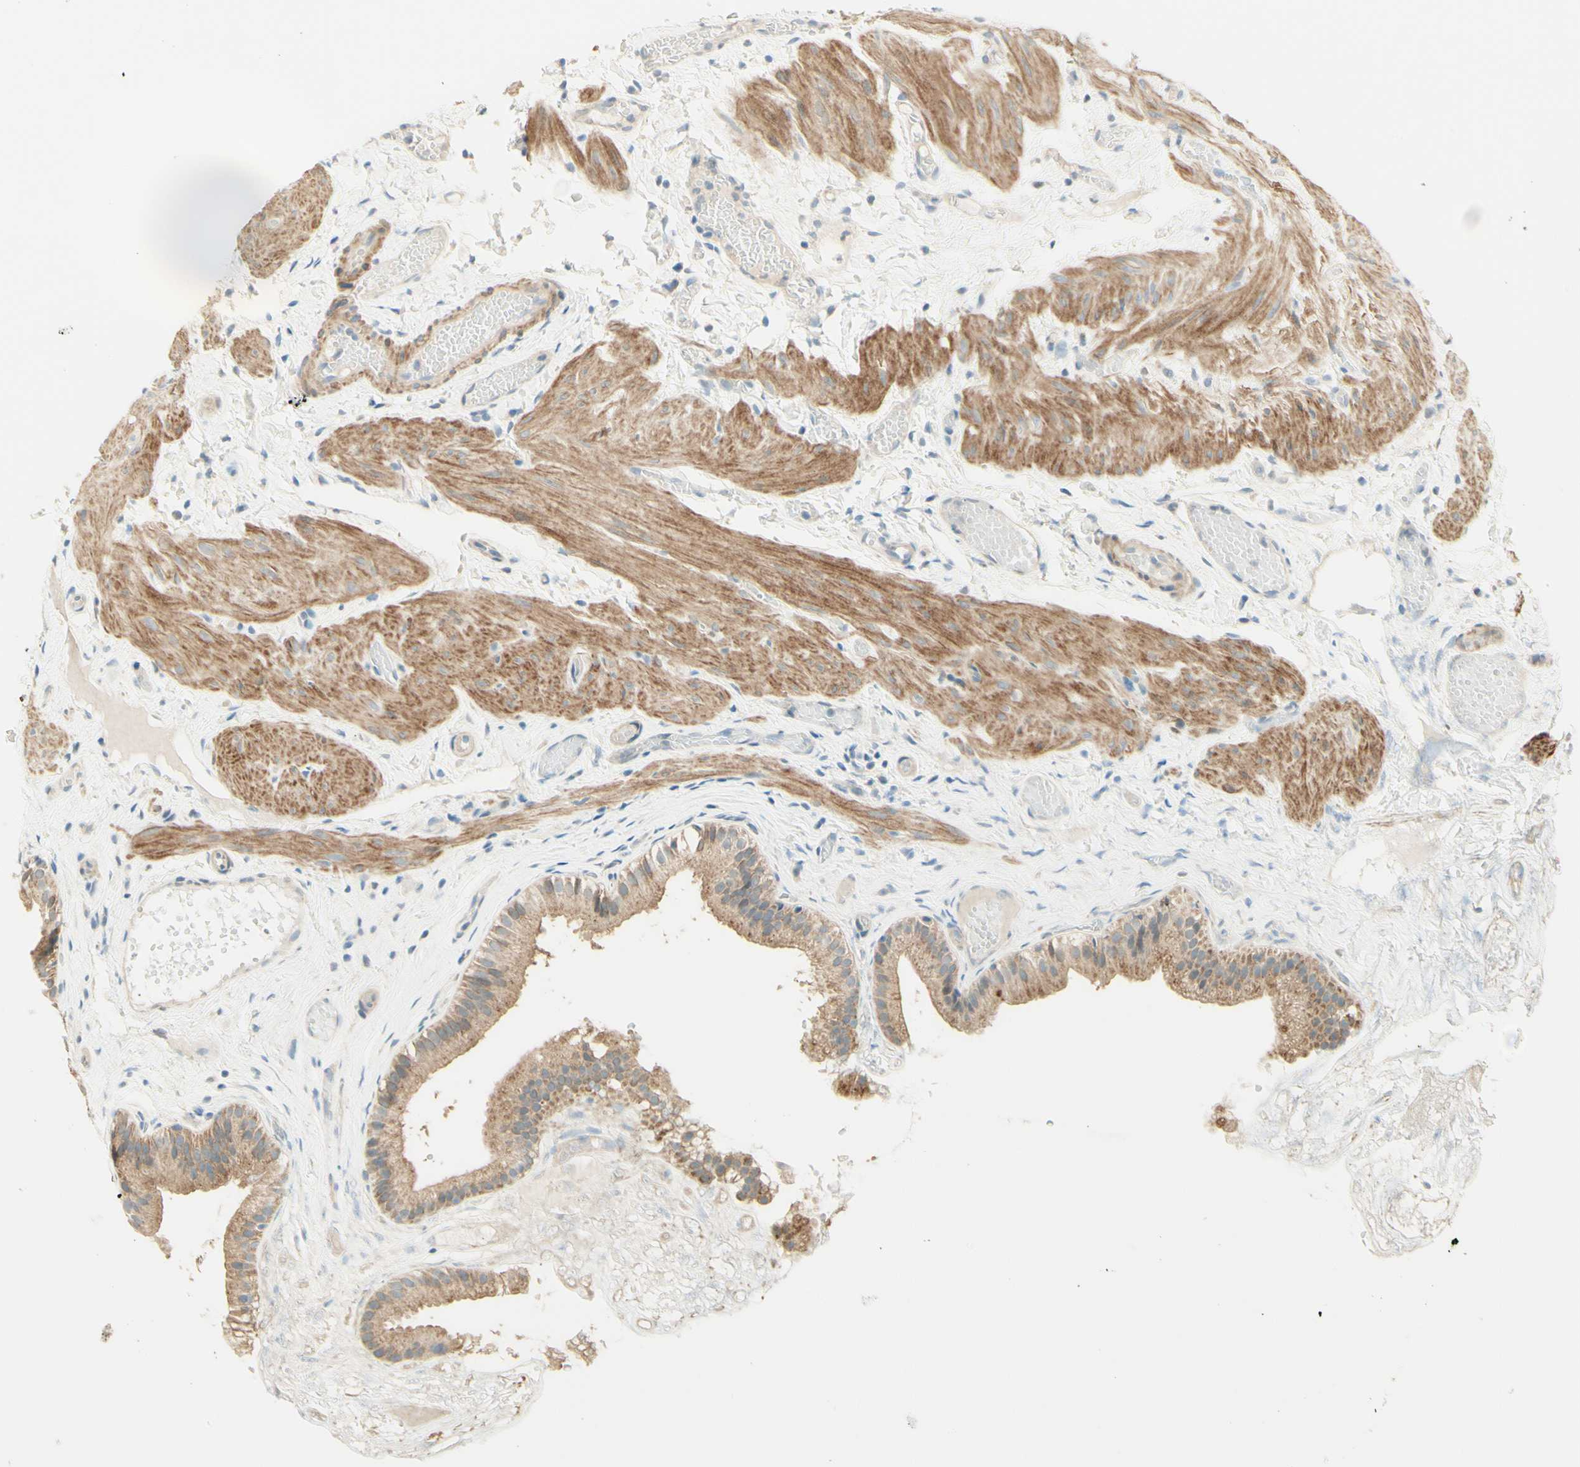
{"staining": {"intensity": "strong", "quantity": ">75%", "location": "cytoplasmic/membranous"}, "tissue": "gallbladder", "cell_type": "Glandular cells", "image_type": "normal", "snomed": [{"axis": "morphology", "description": "Normal tissue, NOS"}, {"axis": "topography", "description": "Gallbladder"}], "caption": "An immunohistochemistry (IHC) histopathology image of unremarkable tissue is shown. Protein staining in brown highlights strong cytoplasmic/membranous positivity in gallbladder within glandular cells.", "gene": "PROM1", "patient": {"sex": "female", "age": 26}}